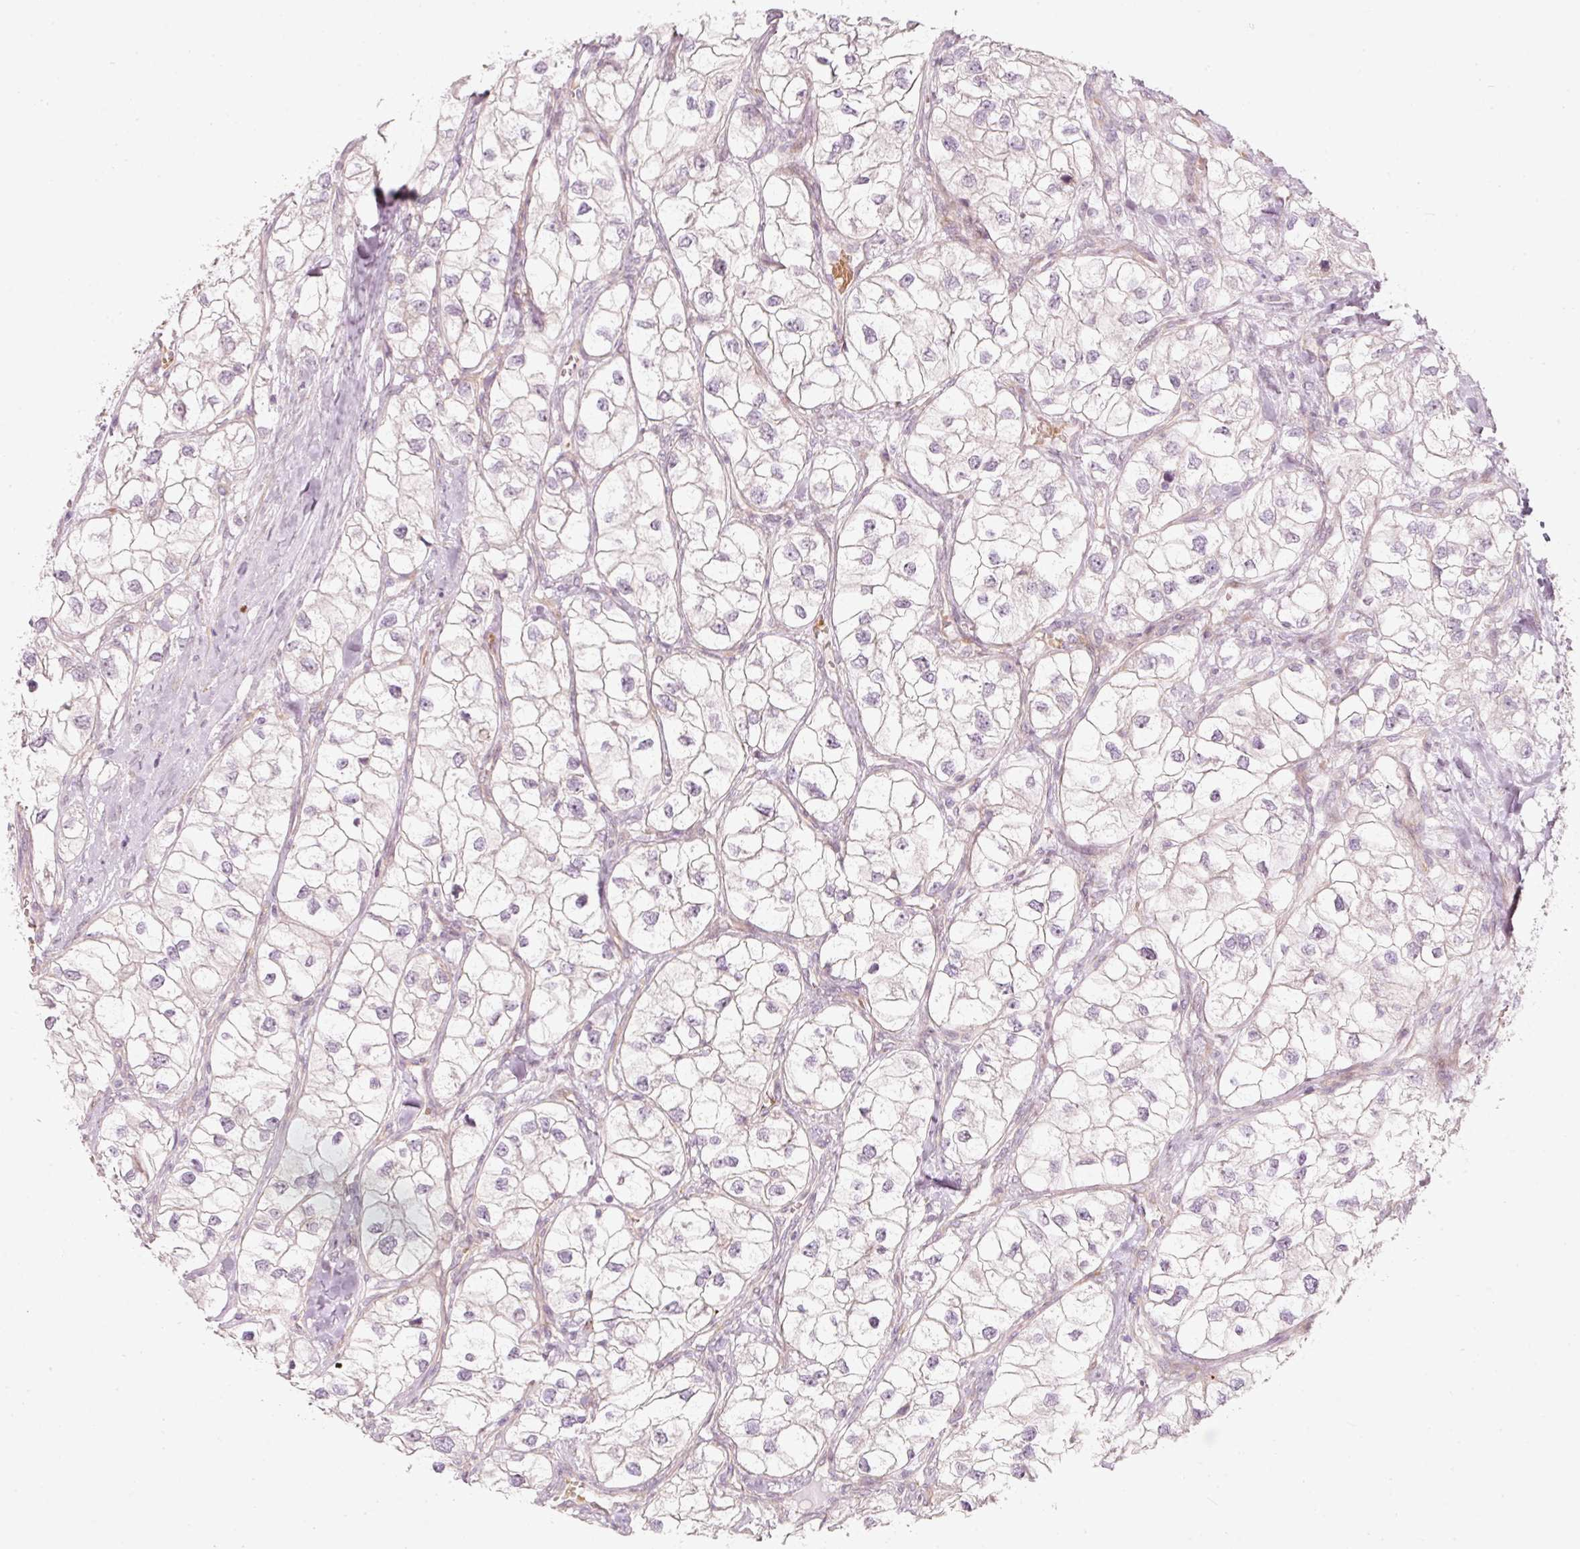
{"staining": {"intensity": "negative", "quantity": "none", "location": "none"}, "tissue": "renal cancer", "cell_type": "Tumor cells", "image_type": "cancer", "snomed": [{"axis": "morphology", "description": "Adenocarcinoma, NOS"}, {"axis": "topography", "description": "Kidney"}], "caption": "The photomicrograph displays no significant positivity in tumor cells of renal cancer (adenocarcinoma).", "gene": "KCNQ1", "patient": {"sex": "male", "age": 59}}